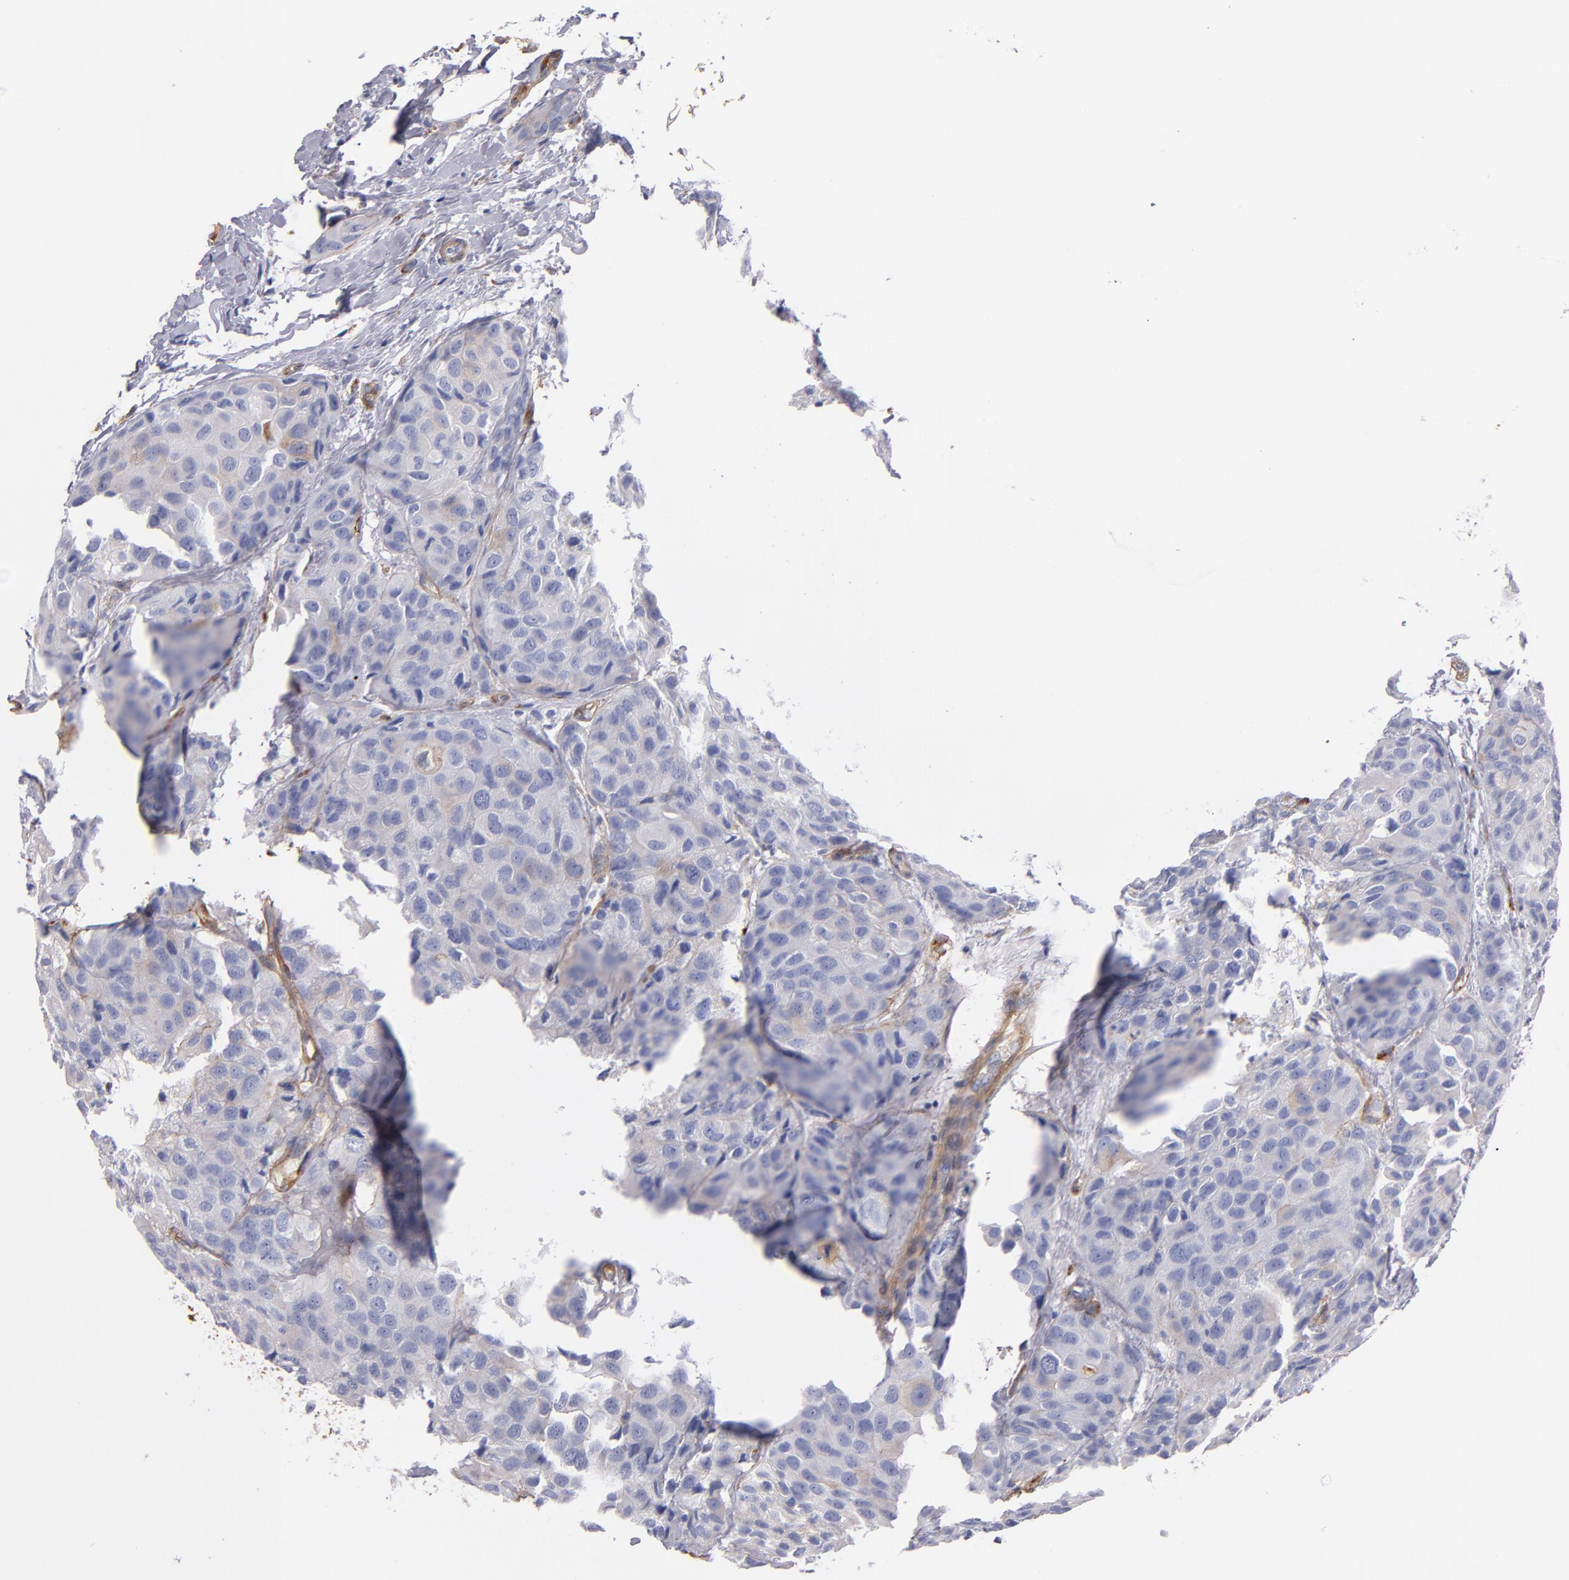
{"staining": {"intensity": "weak", "quantity": "<25%", "location": "cytoplasmic/membranous"}, "tissue": "breast cancer", "cell_type": "Tumor cells", "image_type": "cancer", "snomed": [{"axis": "morphology", "description": "Duct carcinoma"}, {"axis": "topography", "description": "Breast"}], "caption": "Immunohistochemistry of breast cancer (intraductal carcinoma) shows no positivity in tumor cells. (Stains: DAB (3,3'-diaminobenzidine) IHC with hematoxylin counter stain, Microscopy: brightfield microscopy at high magnification).", "gene": "LAMC1", "patient": {"sex": "female", "age": 68}}